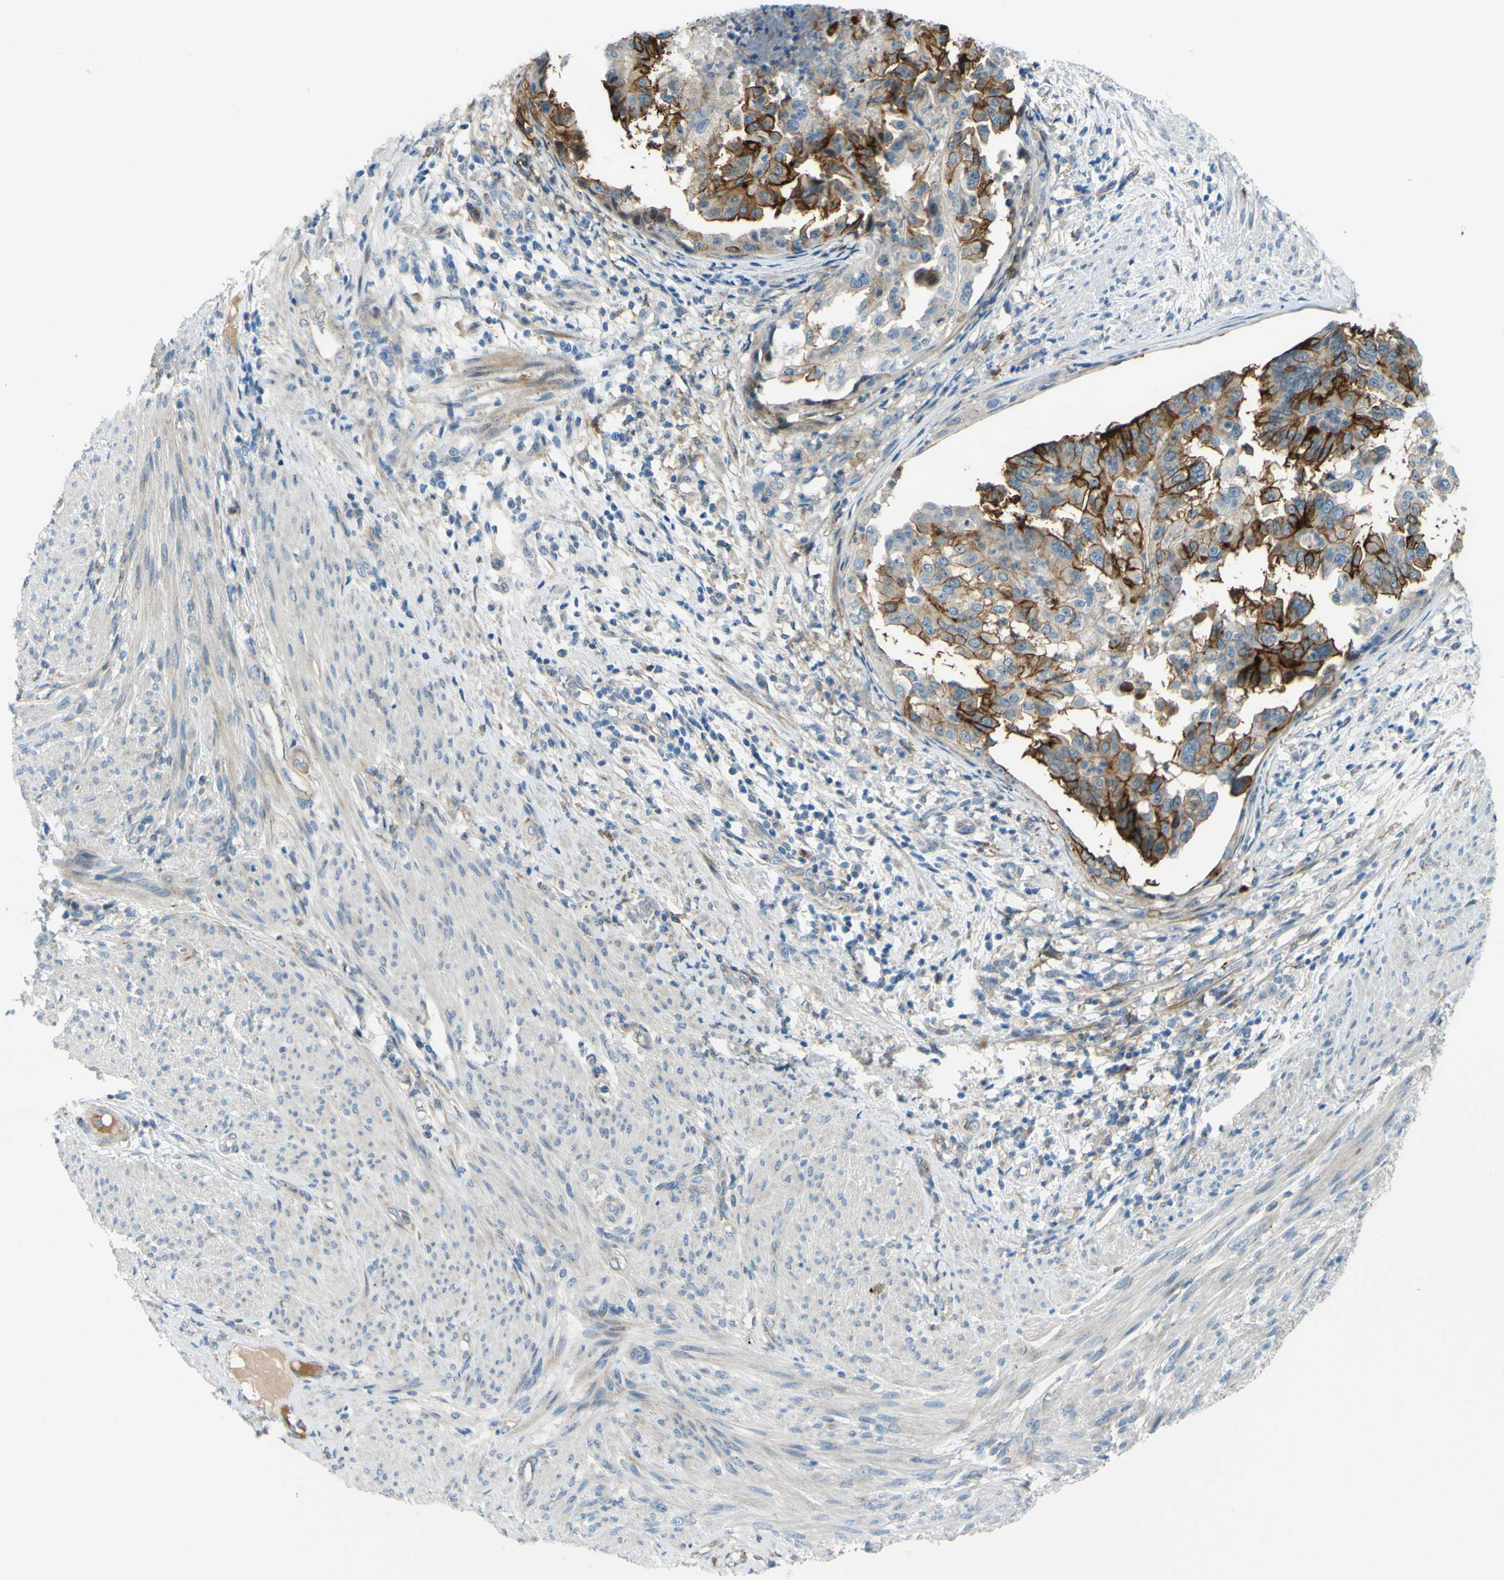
{"staining": {"intensity": "strong", "quantity": "25%-75%", "location": "cytoplasmic/membranous"}, "tissue": "endometrial cancer", "cell_type": "Tumor cells", "image_type": "cancer", "snomed": [{"axis": "morphology", "description": "Adenocarcinoma, NOS"}, {"axis": "topography", "description": "Endometrium"}], "caption": "This is an image of immunohistochemistry staining of endometrial cancer, which shows strong staining in the cytoplasmic/membranous of tumor cells.", "gene": "ARHGAP1", "patient": {"sex": "female", "age": 85}}